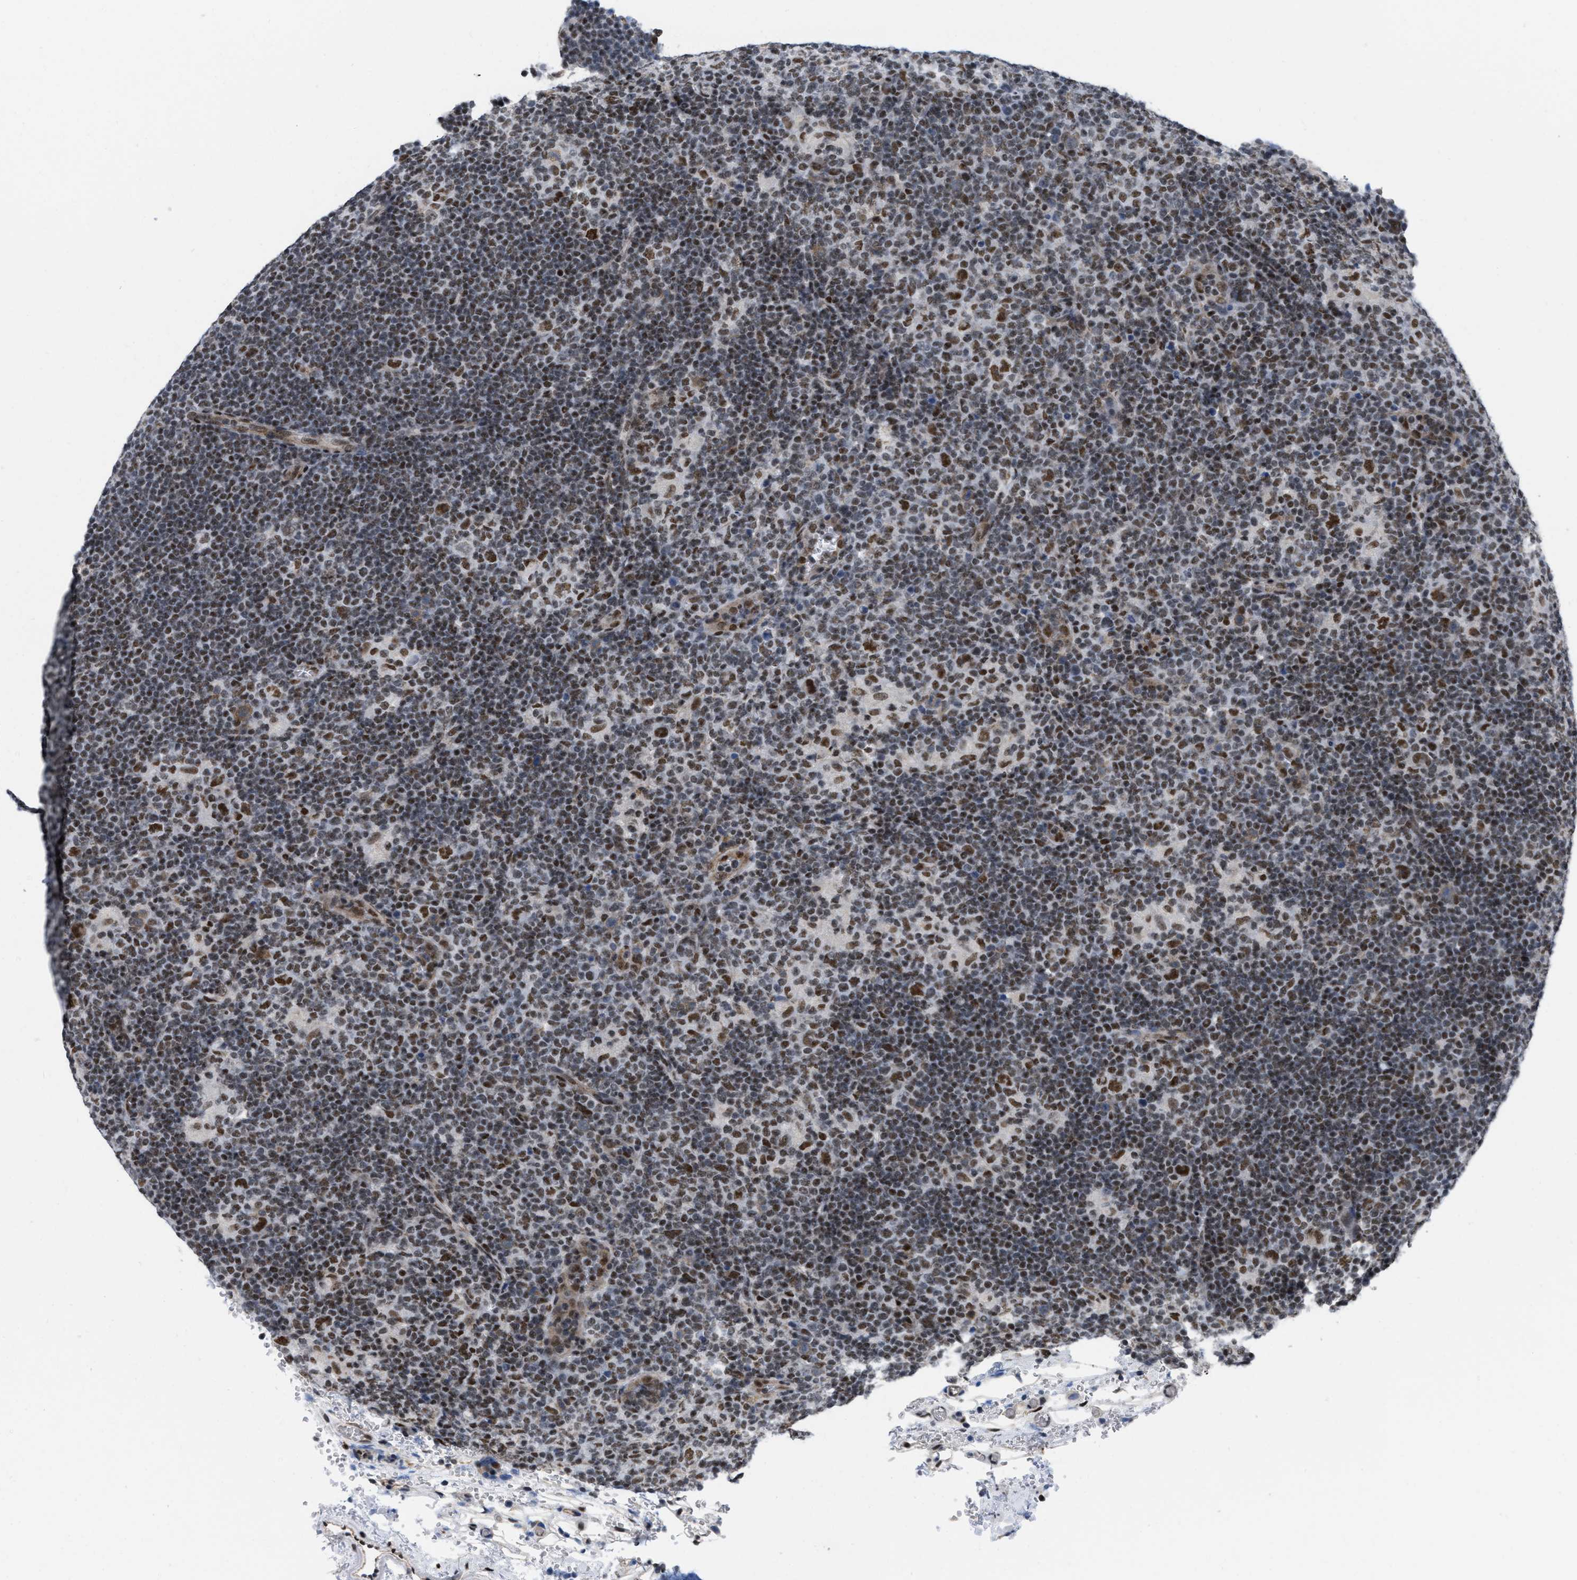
{"staining": {"intensity": "moderate", "quantity": ">75%", "location": "nuclear"}, "tissue": "lymphoma", "cell_type": "Tumor cells", "image_type": "cancer", "snomed": [{"axis": "morphology", "description": "Hodgkin's disease, NOS"}, {"axis": "topography", "description": "Lymph node"}], "caption": "A brown stain shows moderate nuclear positivity of a protein in lymphoma tumor cells.", "gene": "MIER1", "patient": {"sex": "female", "age": 57}}